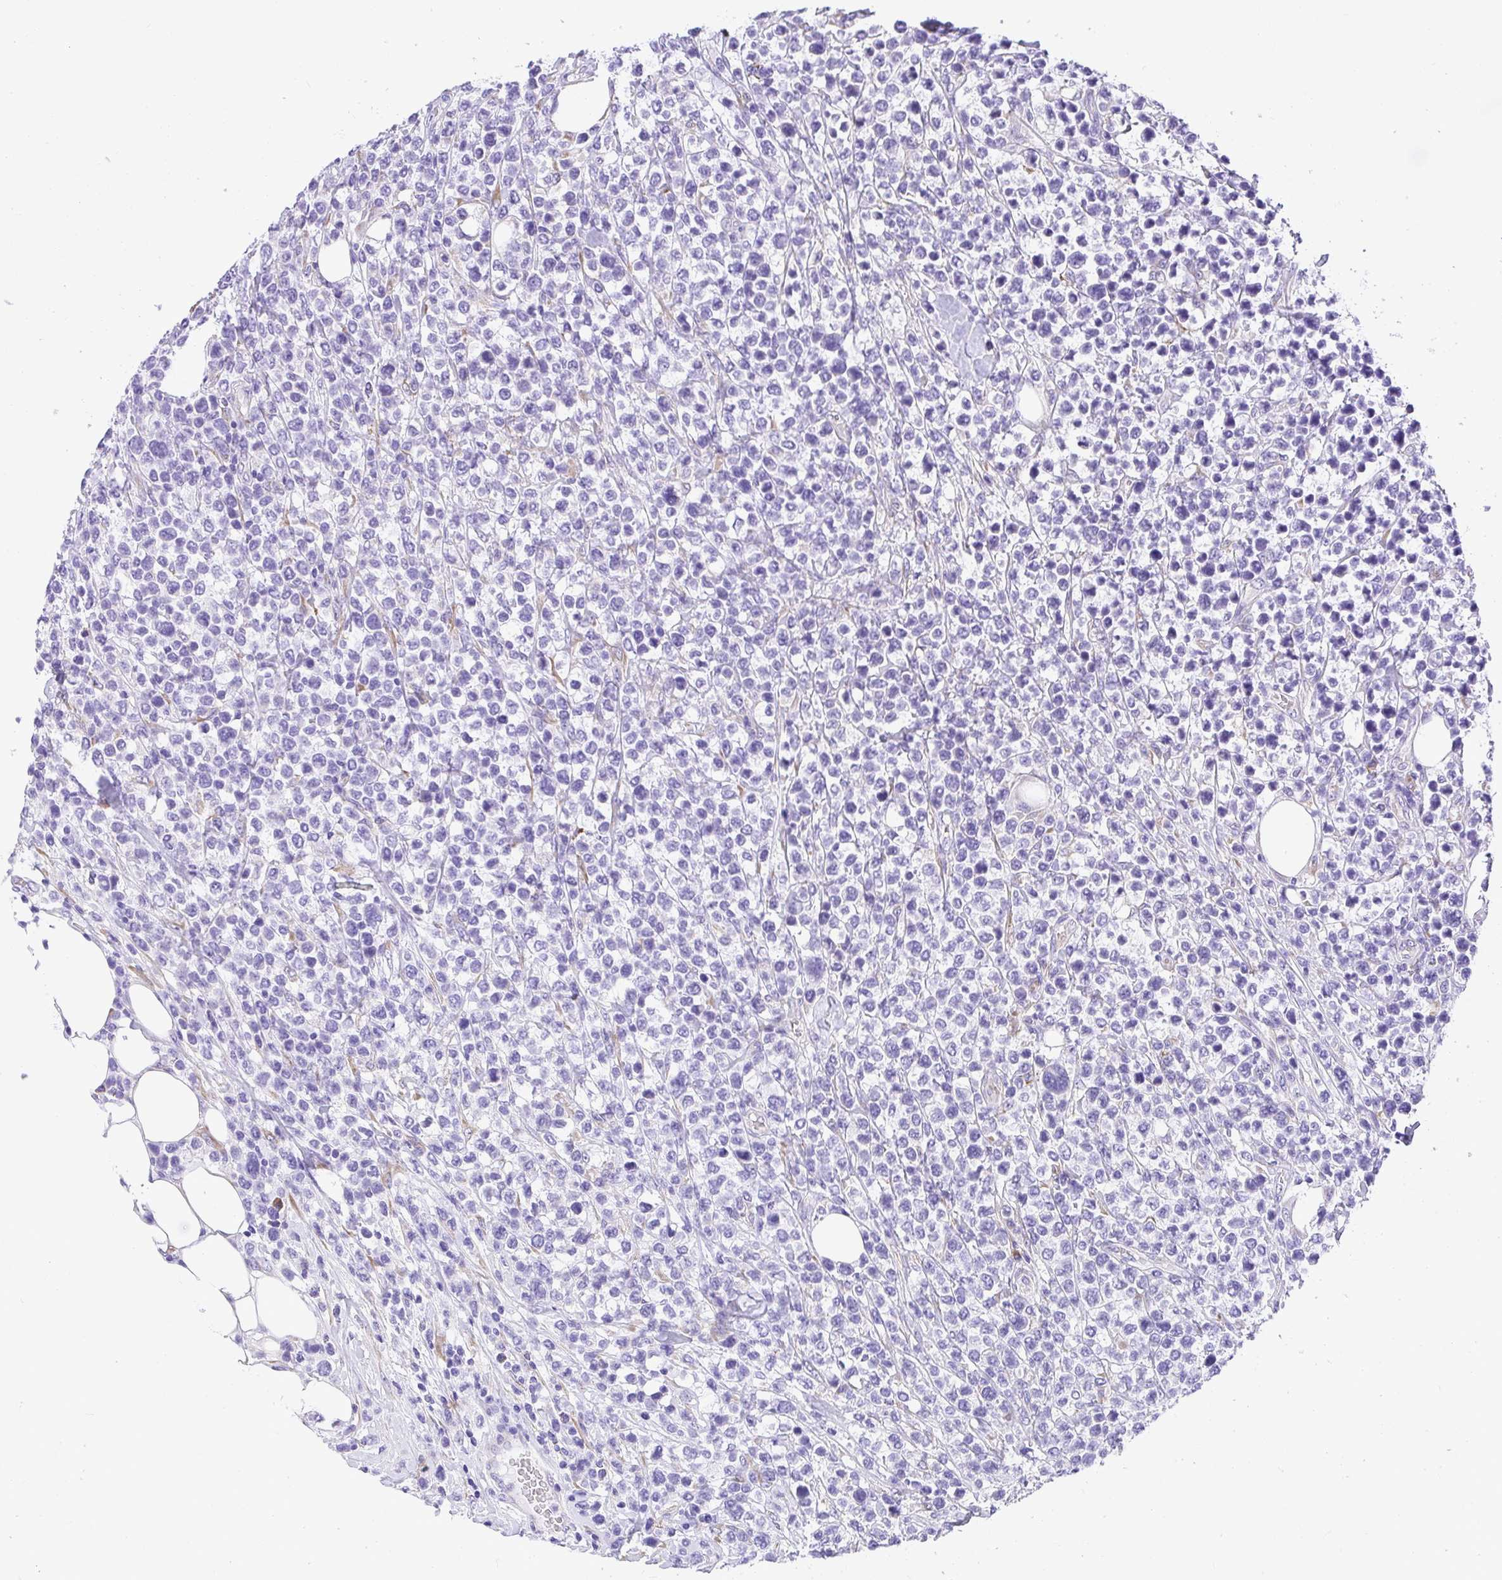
{"staining": {"intensity": "negative", "quantity": "none", "location": "none"}, "tissue": "lymphoma", "cell_type": "Tumor cells", "image_type": "cancer", "snomed": [{"axis": "morphology", "description": "Malignant lymphoma, non-Hodgkin's type, High grade"}, {"axis": "topography", "description": "Soft tissue"}], "caption": "Tumor cells show no significant protein positivity in high-grade malignant lymphoma, non-Hodgkin's type.", "gene": "ADRA2C", "patient": {"sex": "female", "age": 56}}